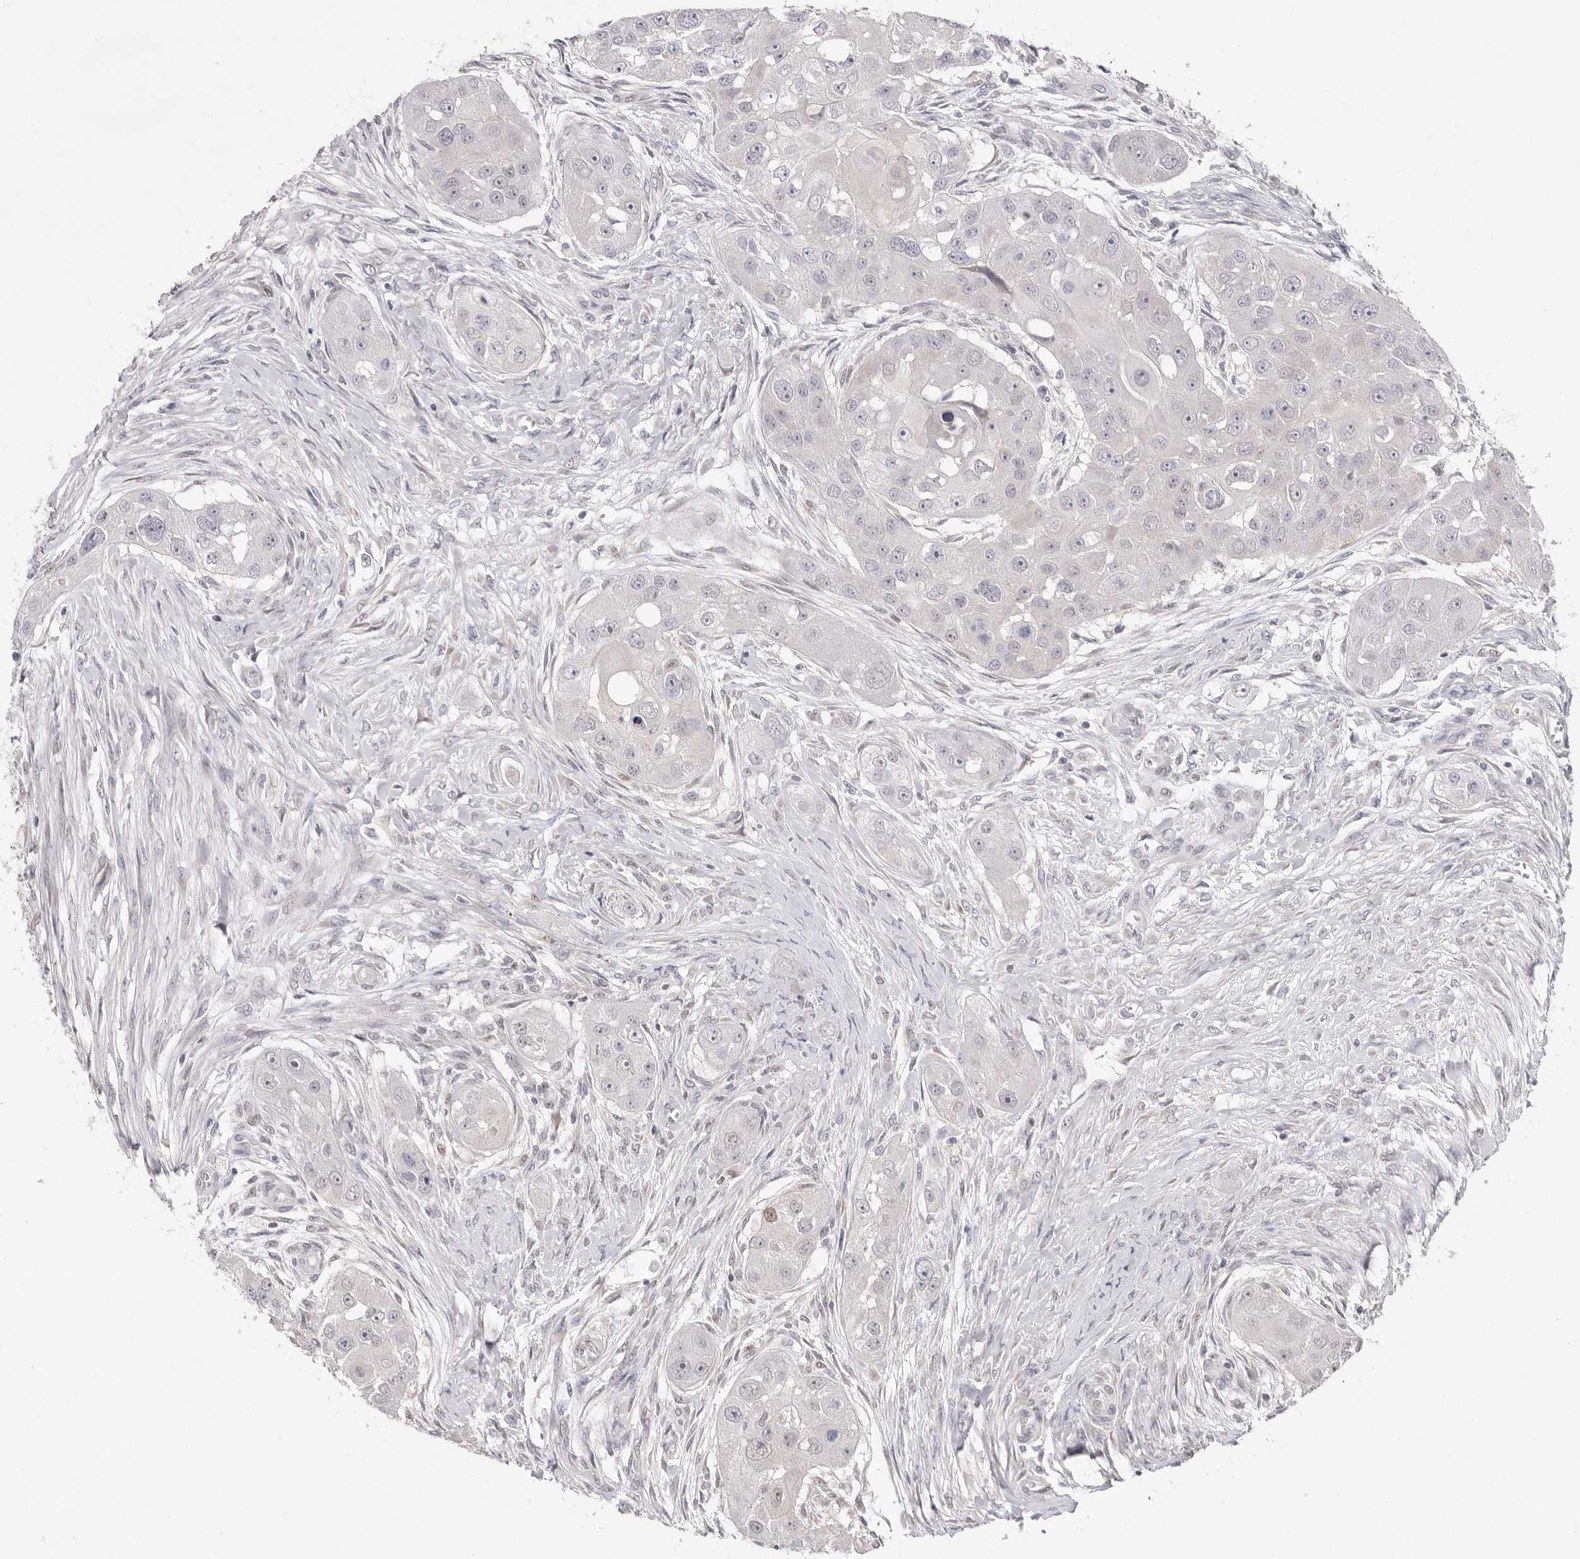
{"staining": {"intensity": "negative", "quantity": "none", "location": "none"}, "tissue": "head and neck cancer", "cell_type": "Tumor cells", "image_type": "cancer", "snomed": [{"axis": "morphology", "description": "Normal tissue, NOS"}, {"axis": "morphology", "description": "Squamous cell carcinoma, NOS"}, {"axis": "topography", "description": "Skeletal muscle"}, {"axis": "topography", "description": "Head-Neck"}], "caption": "Photomicrograph shows no significant protein staining in tumor cells of squamous cell carcinoma (head and neck). (Immunohistochemistry (ihc), brightfield microscopy, high magnification).", "gene": "TADA1", "patient": {"sex": "male", "age": 51}}